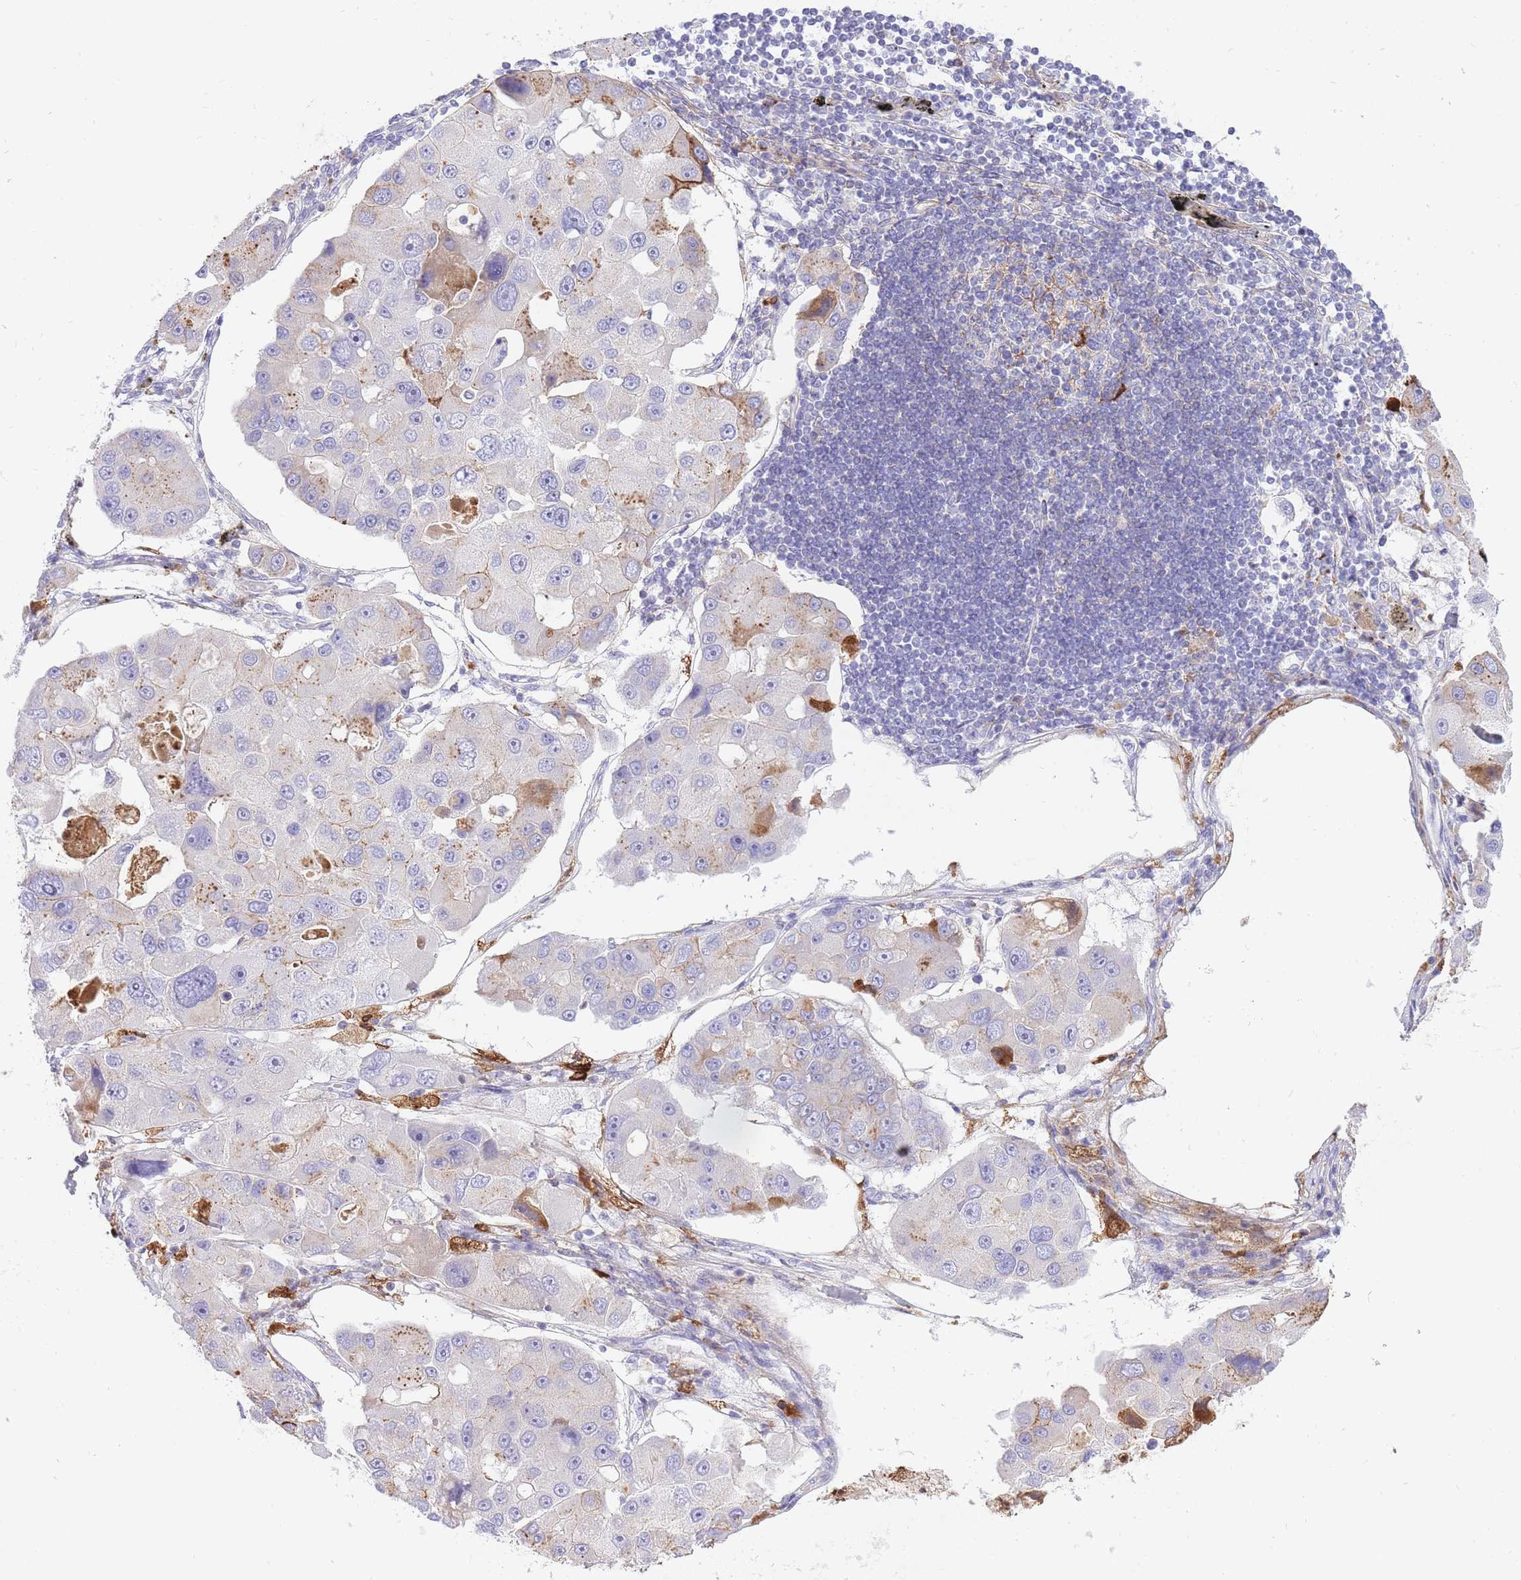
{"staining": {"intensity": "moderate", "quantity": "<25%", "location": "cytoplasmic/membranous"}, "tissue": "lung cancer", "cell_type": "Tumor cells", "image_type": "cancer", "snomed": [{"axis": "morphology", "description": "Adenocarcinoma, NOS"}, {"axis": "topography", "description": "Lung"}], "caption": "Lung adenocarcinoma stained with IHC shows moderate cytoplasmic/membranous expression in about <25% of tumor cells.", "gene": "HRG", "patient": {"sex": "female", "age": 54}}